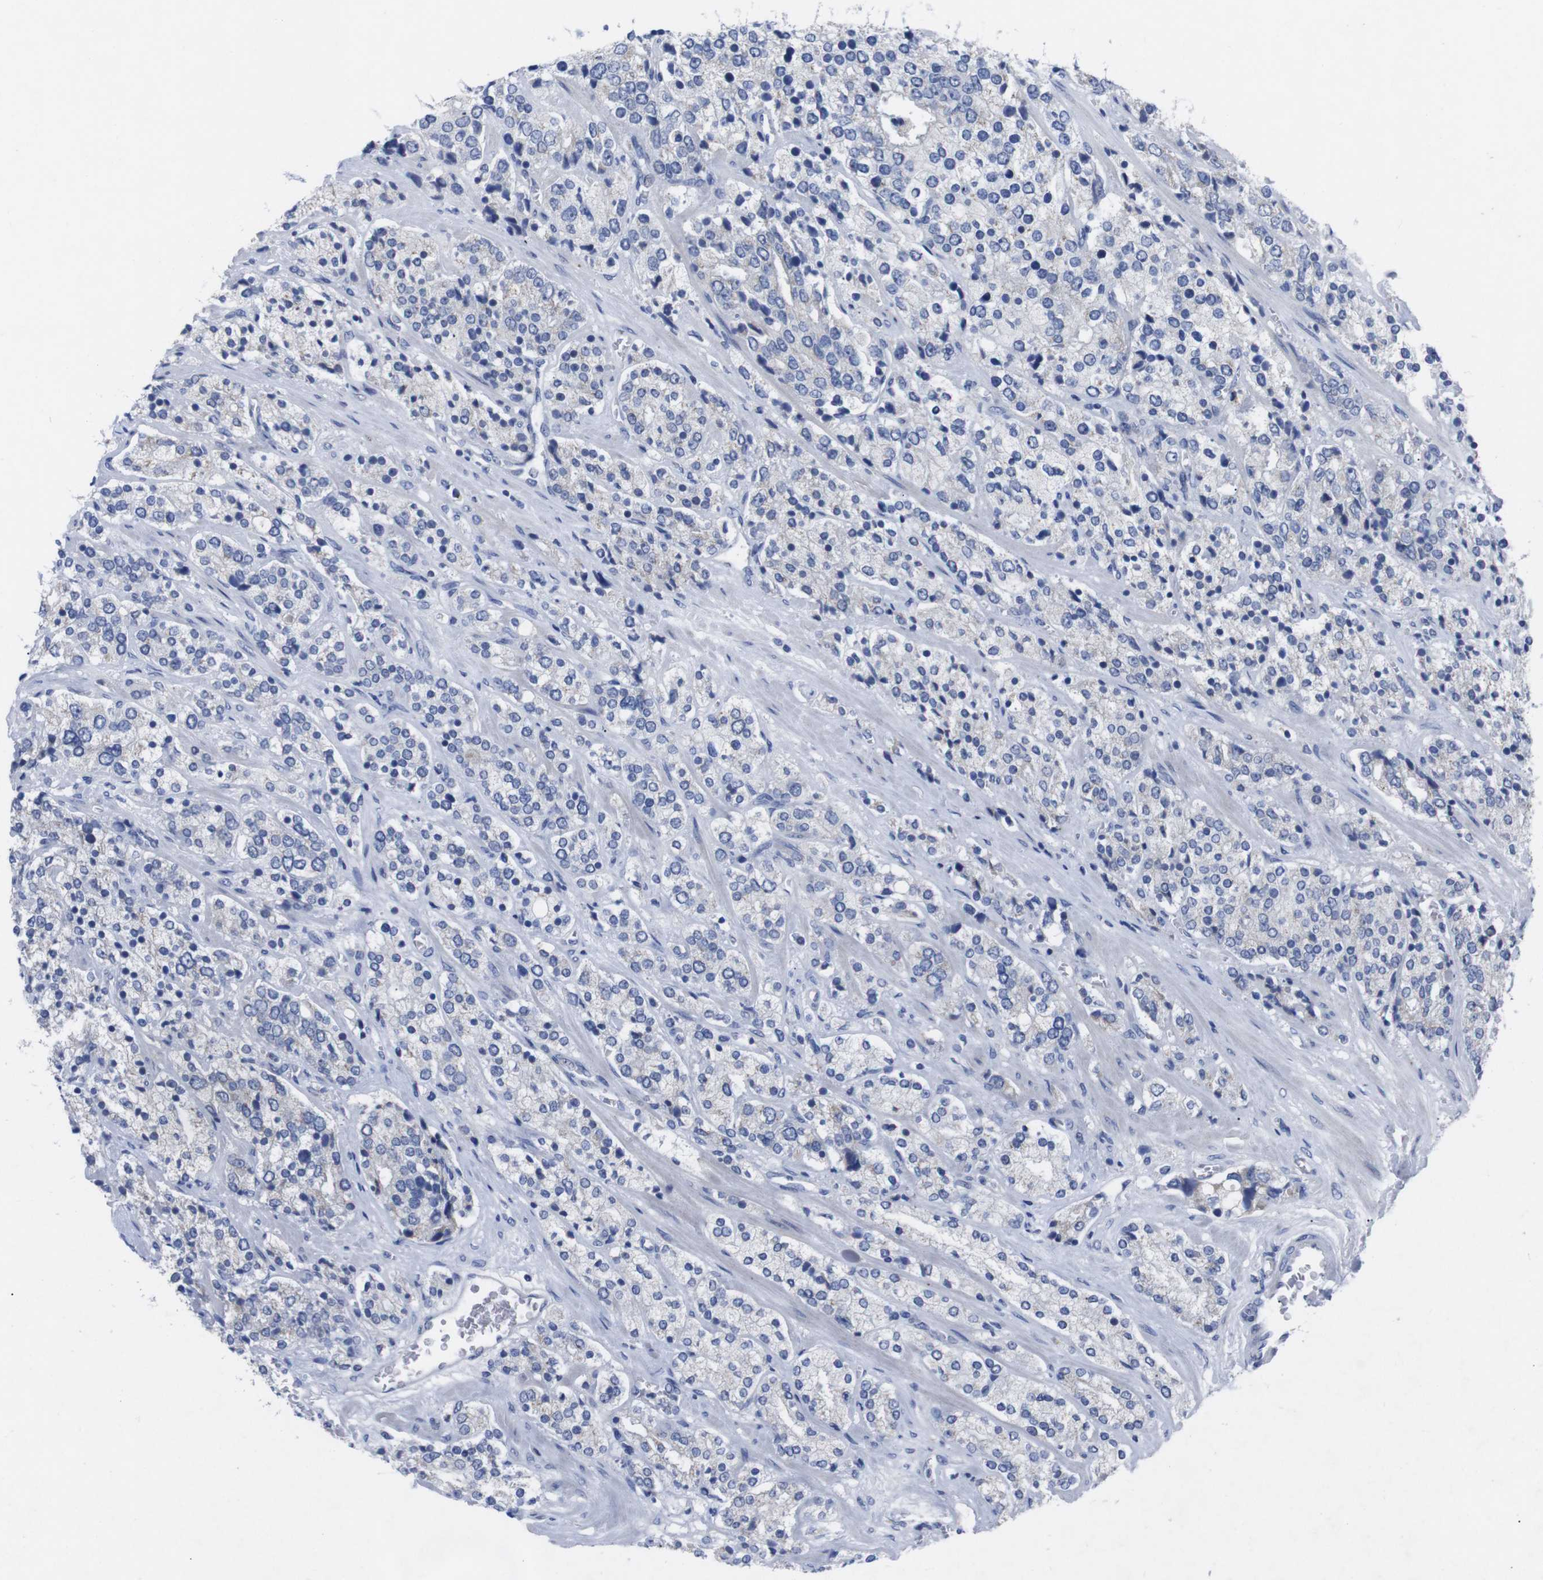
{"staining": {"intensity": "negative", "quantity": "none", "location": "none"}, "tissue": "prostate cancer", "cell_type": "Tumor cells", "image_type": "cancer", "snomed": [{"axis": "morphology", "description": "Adenocarcinoma, High grade"}, {"axis": "topography", "description": "Prostate"}], "caption": "Prostate high-grade adenocarcinoma was stained to show a protein in brown. There is no significant expression in tumor cells.", "gene": "IRF4", "patient": {"sex": "male", "age": 71}}